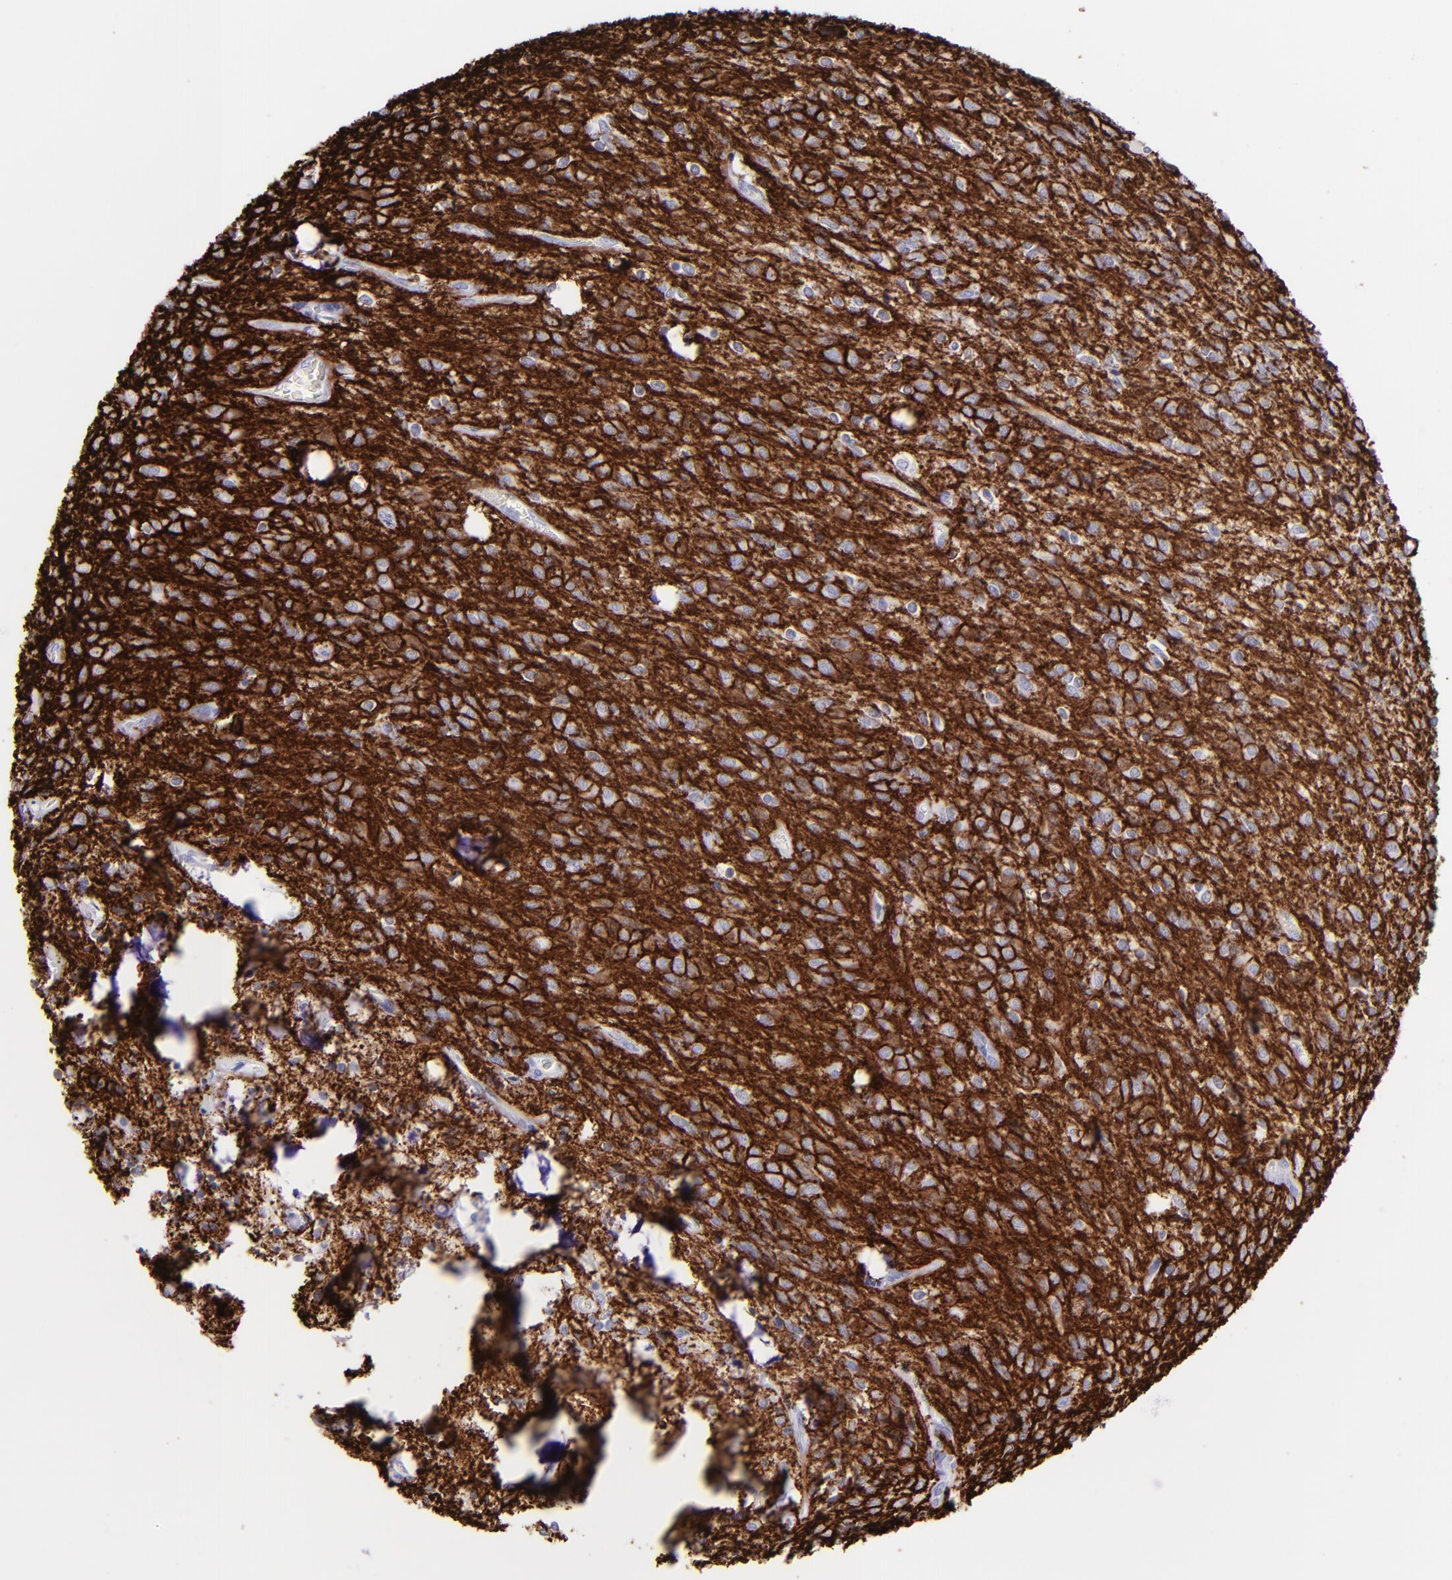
{"staining": {"intensity": "negative", "quantity": "none", "location": "none"}, "tissue": "glioma", "cell_type": "Tumor cells", "image_type": "cancer", "snomed": [{"axis": "morphology", "description": "Glioma, malignant, Low grade"}, {"axis": "topography", "description": "Brain"}], "caption": "Immunohistochemistry image of human glioma stained for a protein (brown), which reveals no positivity in tumor cells.", "gene": "SLC1A3", "patient": {"sex": "female", "age": 15}}